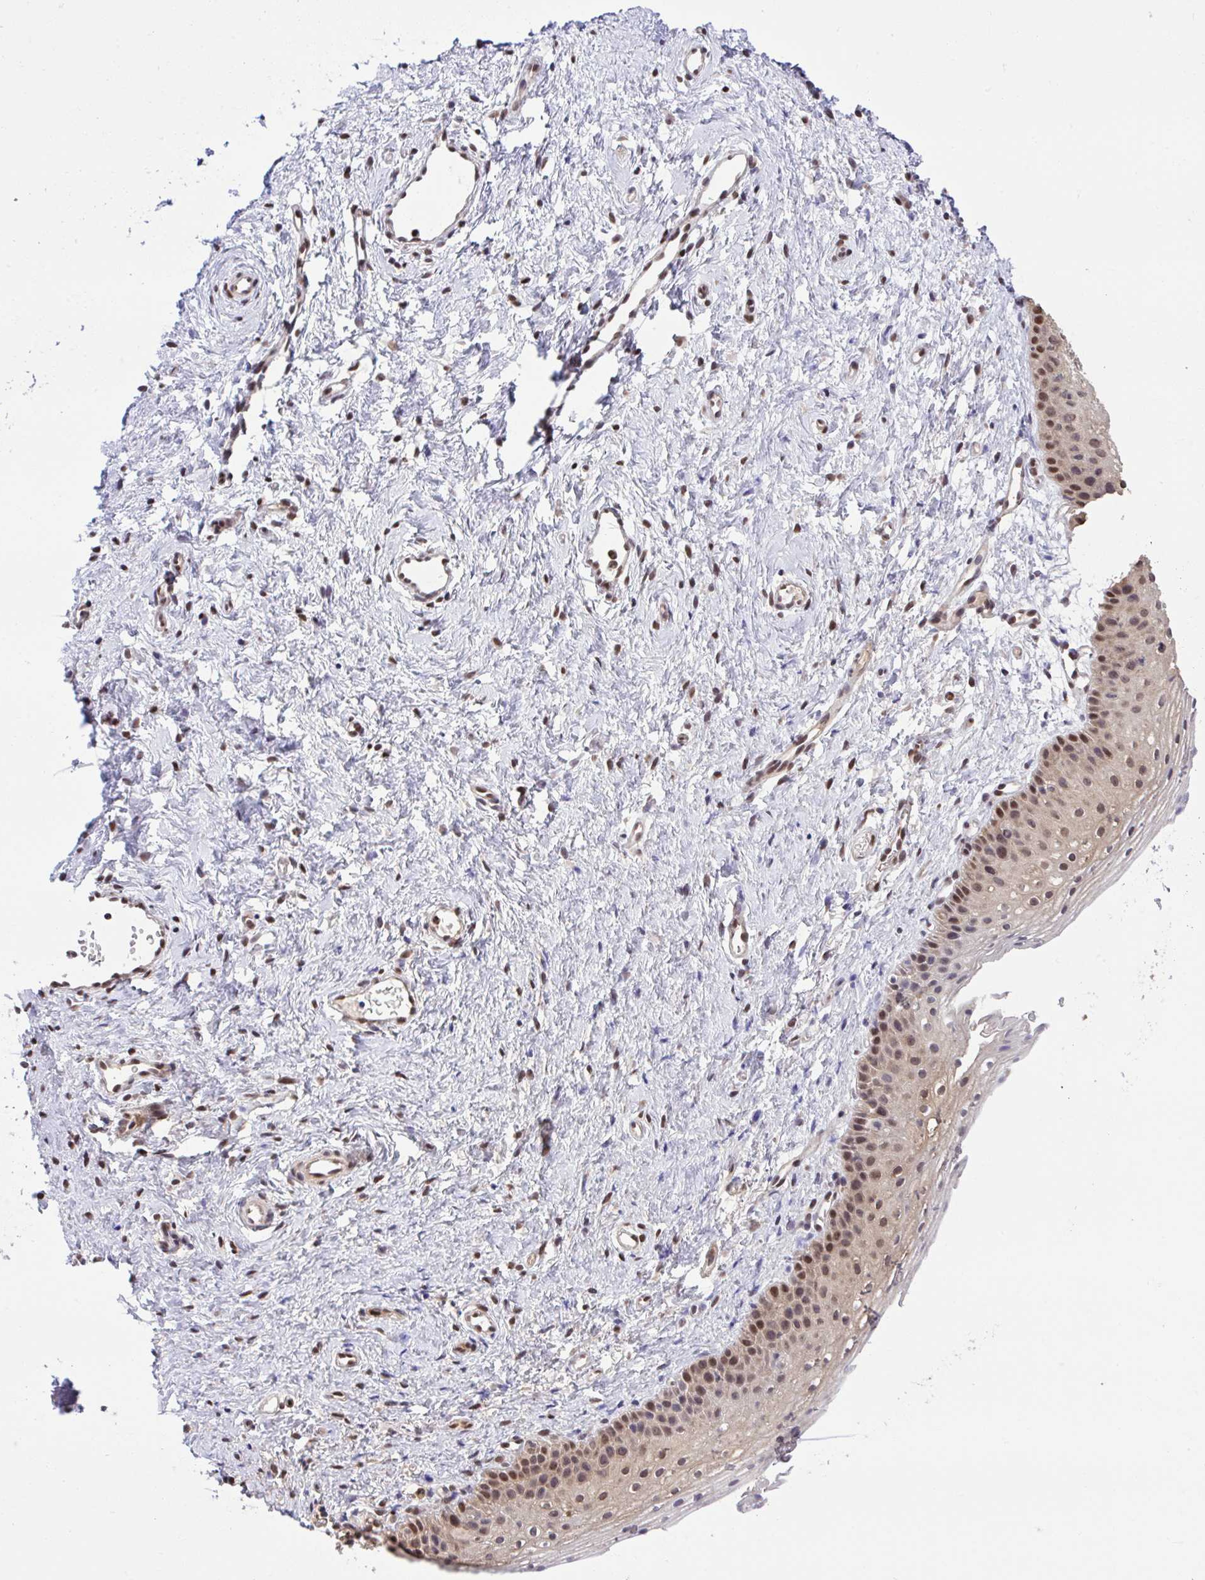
{"staining": {"intensity": "moderate", "quantity": ">75%", "location": "nuclear"}, "tissue": "vagina", "cell_type": "Squamous epithelial cells", "image_type": "normal", "snomed": [{"axis": "morphology", "description": "Normal tissue, NOS"}, {"axis": "topography", "description": "Vagina"}], "caption": "Immunohistochemistry (IHC) of unremarkable human vagina displays medium levels of moderate nuclear positivity in approximately >75% of squamous epithelial cells.", "gene": "GLIS3", "patient": {"sex": "female", "age": 65}}